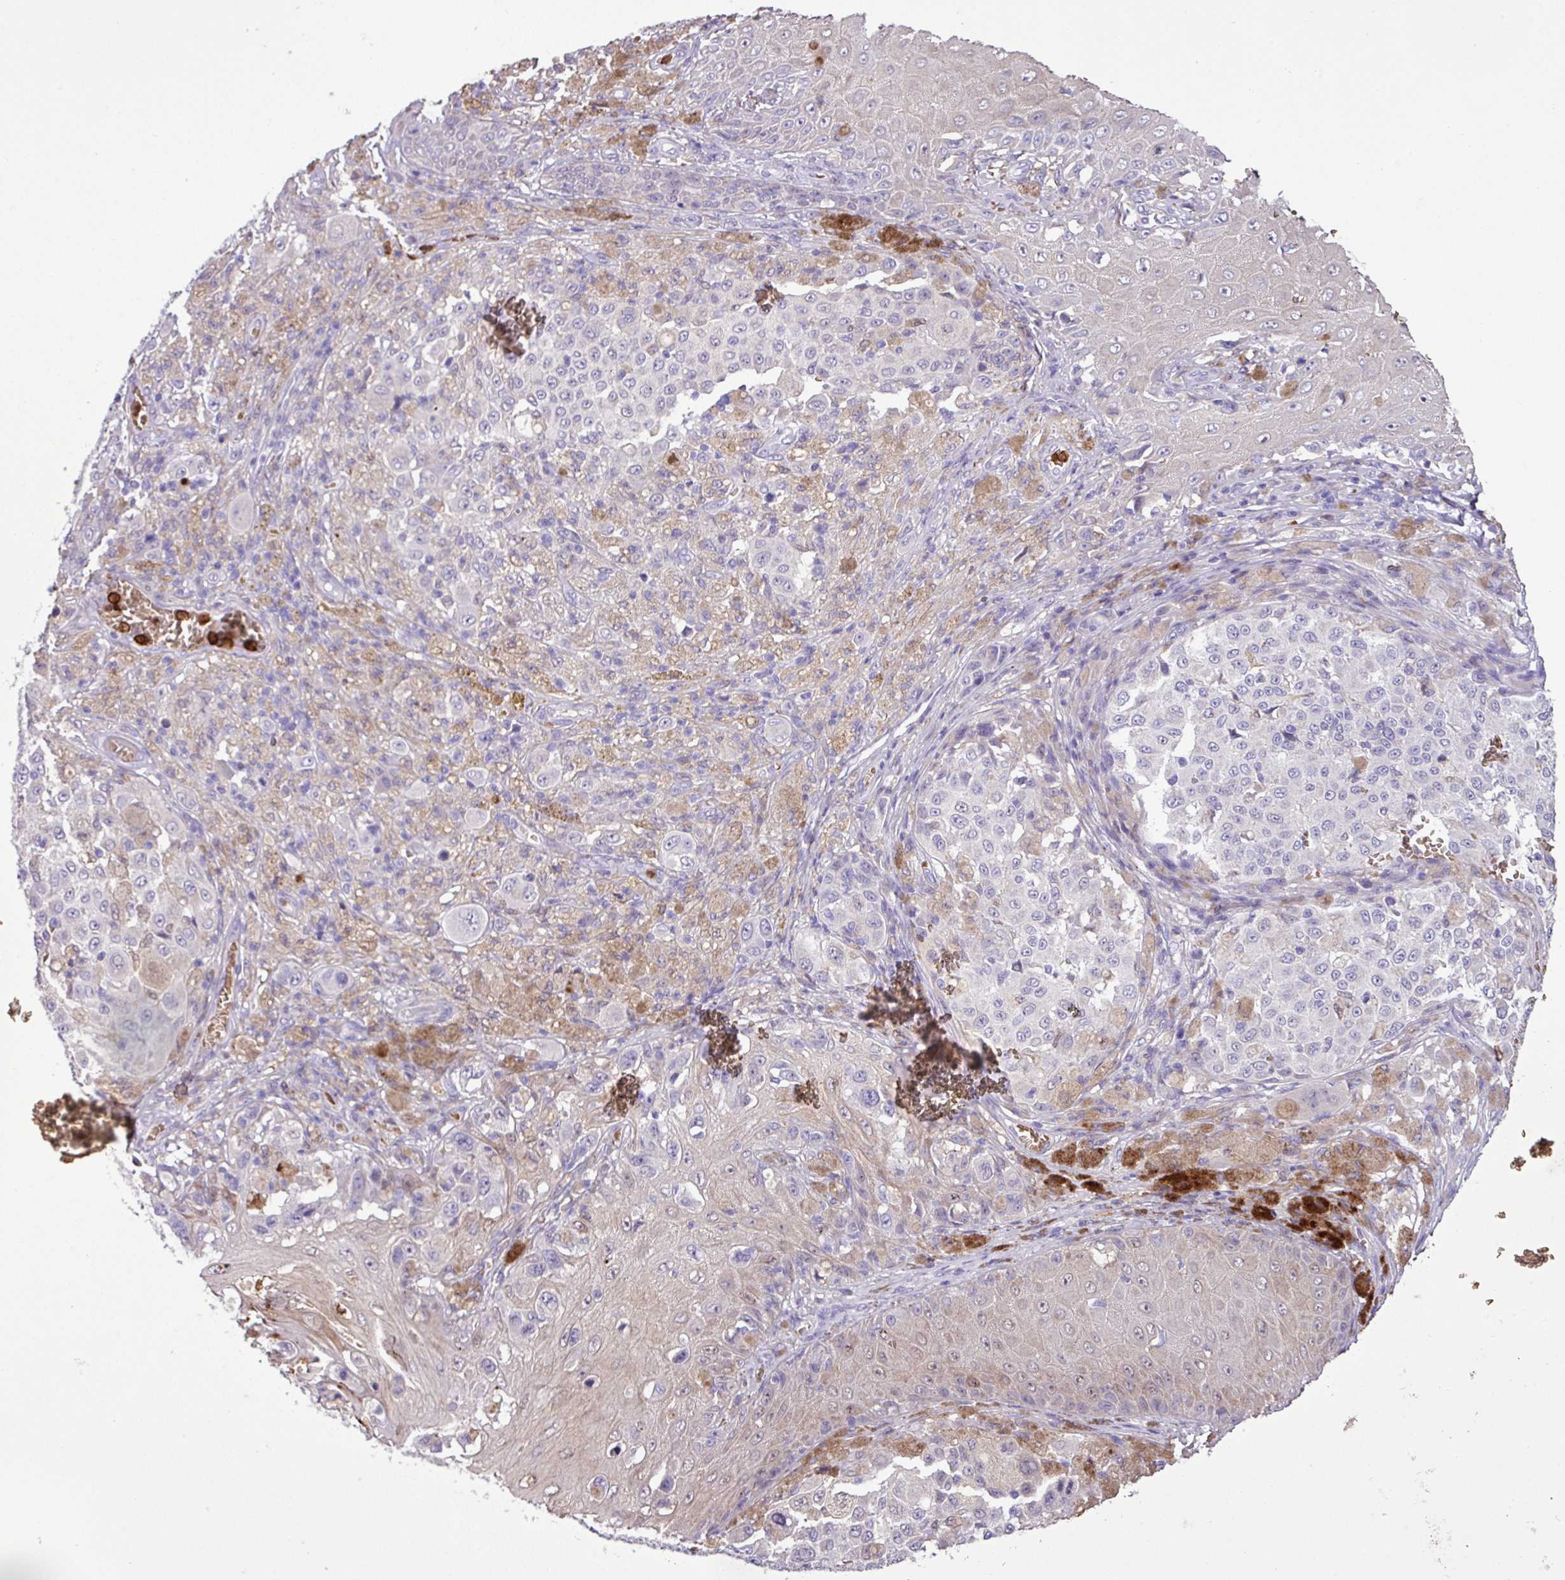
{"staining": {"intensity": "weak", "quantity": "<25%", "location": "cytoplasmic/membranous"}, "tissue": "melanoma", "cell_type": "Tumor cells", "image_type": "cancer", "snomed": [{"axis": "morphology", "description": "Malignant melanoma, NOS"}, {"axis": "topography", "description": "Skin"}], "caption": "IHC micrograph of human malignant melanoma stained for a protein (brown), which shows no staining in tumor cells. (Immunohistochemistry, brightfield microscopy, high magnification).", "gene": "MGAT4B", "patient": {"sex": "female", "age": 63}}